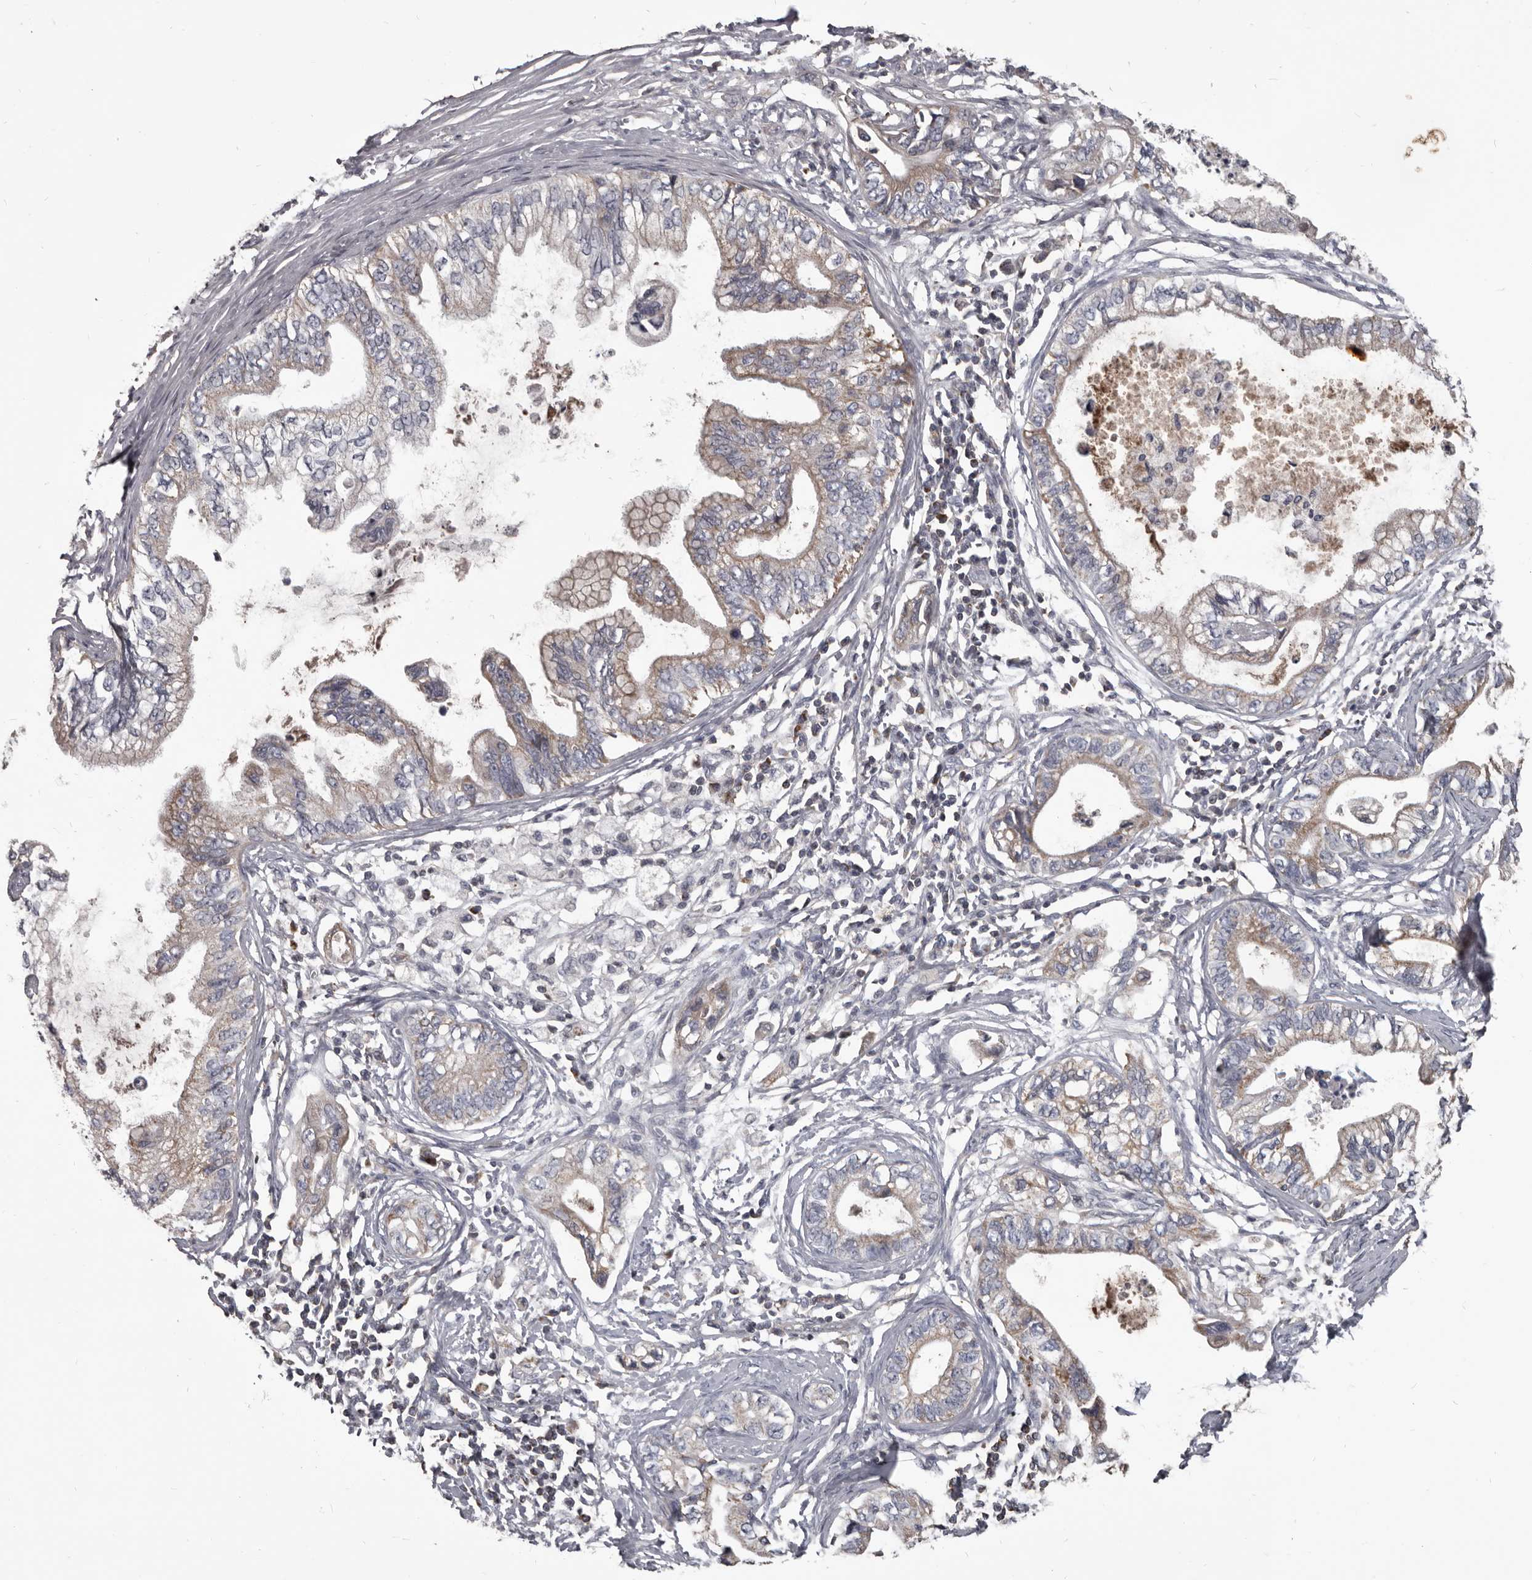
{"staining": {"intensity": "weak", "quantity": "<25%", "location": "cytoplasmic/membranous"}, "tissue": "pancreatic cancer", "cell_type": "Tumor cells", "image_type": "cancer", "snomed": [{"axis": "morphology", "description": "Adenocarcinoma, NOS"}, {"axis": "topography", "description": "Pancreas"}], "caption": "High magnification brightfield microscopy of adenocarcinoma (pancreatic) stained with DAB (brown) and counterstained with hematoxylin (blue): tumor cells show no significant staining.", "gene": "ALDH5A1", "patient": {"sex": "male", "age": 56}}